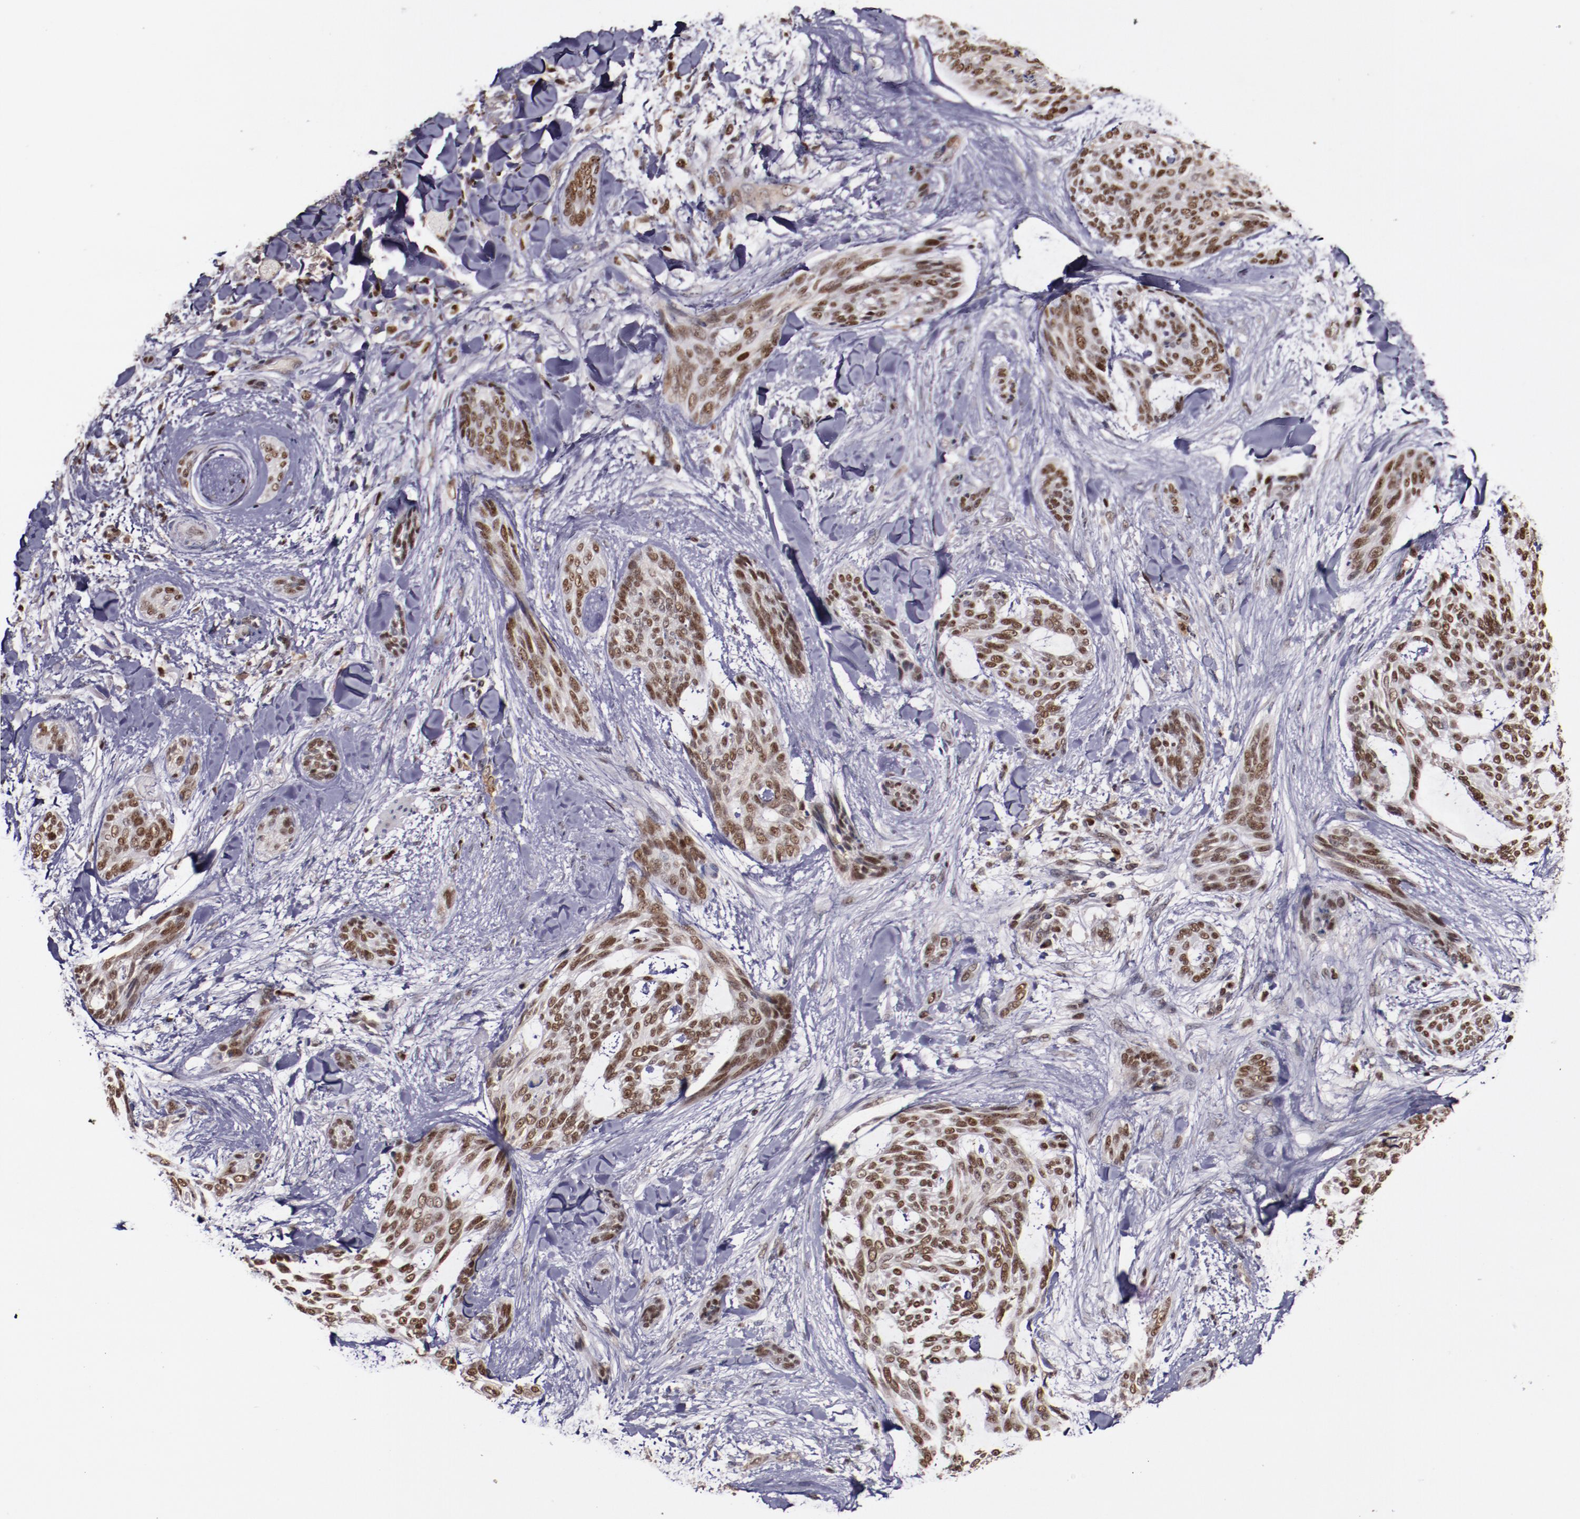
{"staining": {"intensity": "strong", "quantity": ">75%", "location": "nuclear"}, "tissue": "skin cancer", "cell_type": "Tumor cells", "image_type": "cancer", "snomed": [{"axis": "morphology", "description": "Normal tissue, NOS"}, {"axis": "morphology", "description": "Basal cell carcinoma"}, {"axis": "topography", "description": "Skin"}], "caption": "Human skin cancer stained for a protein (brown) demonstrates strong nuclear positive positivity in approximately >75% of tumor cells.", "gene": "CHEK2", "patient": {"sex": "female", "age": 71}}